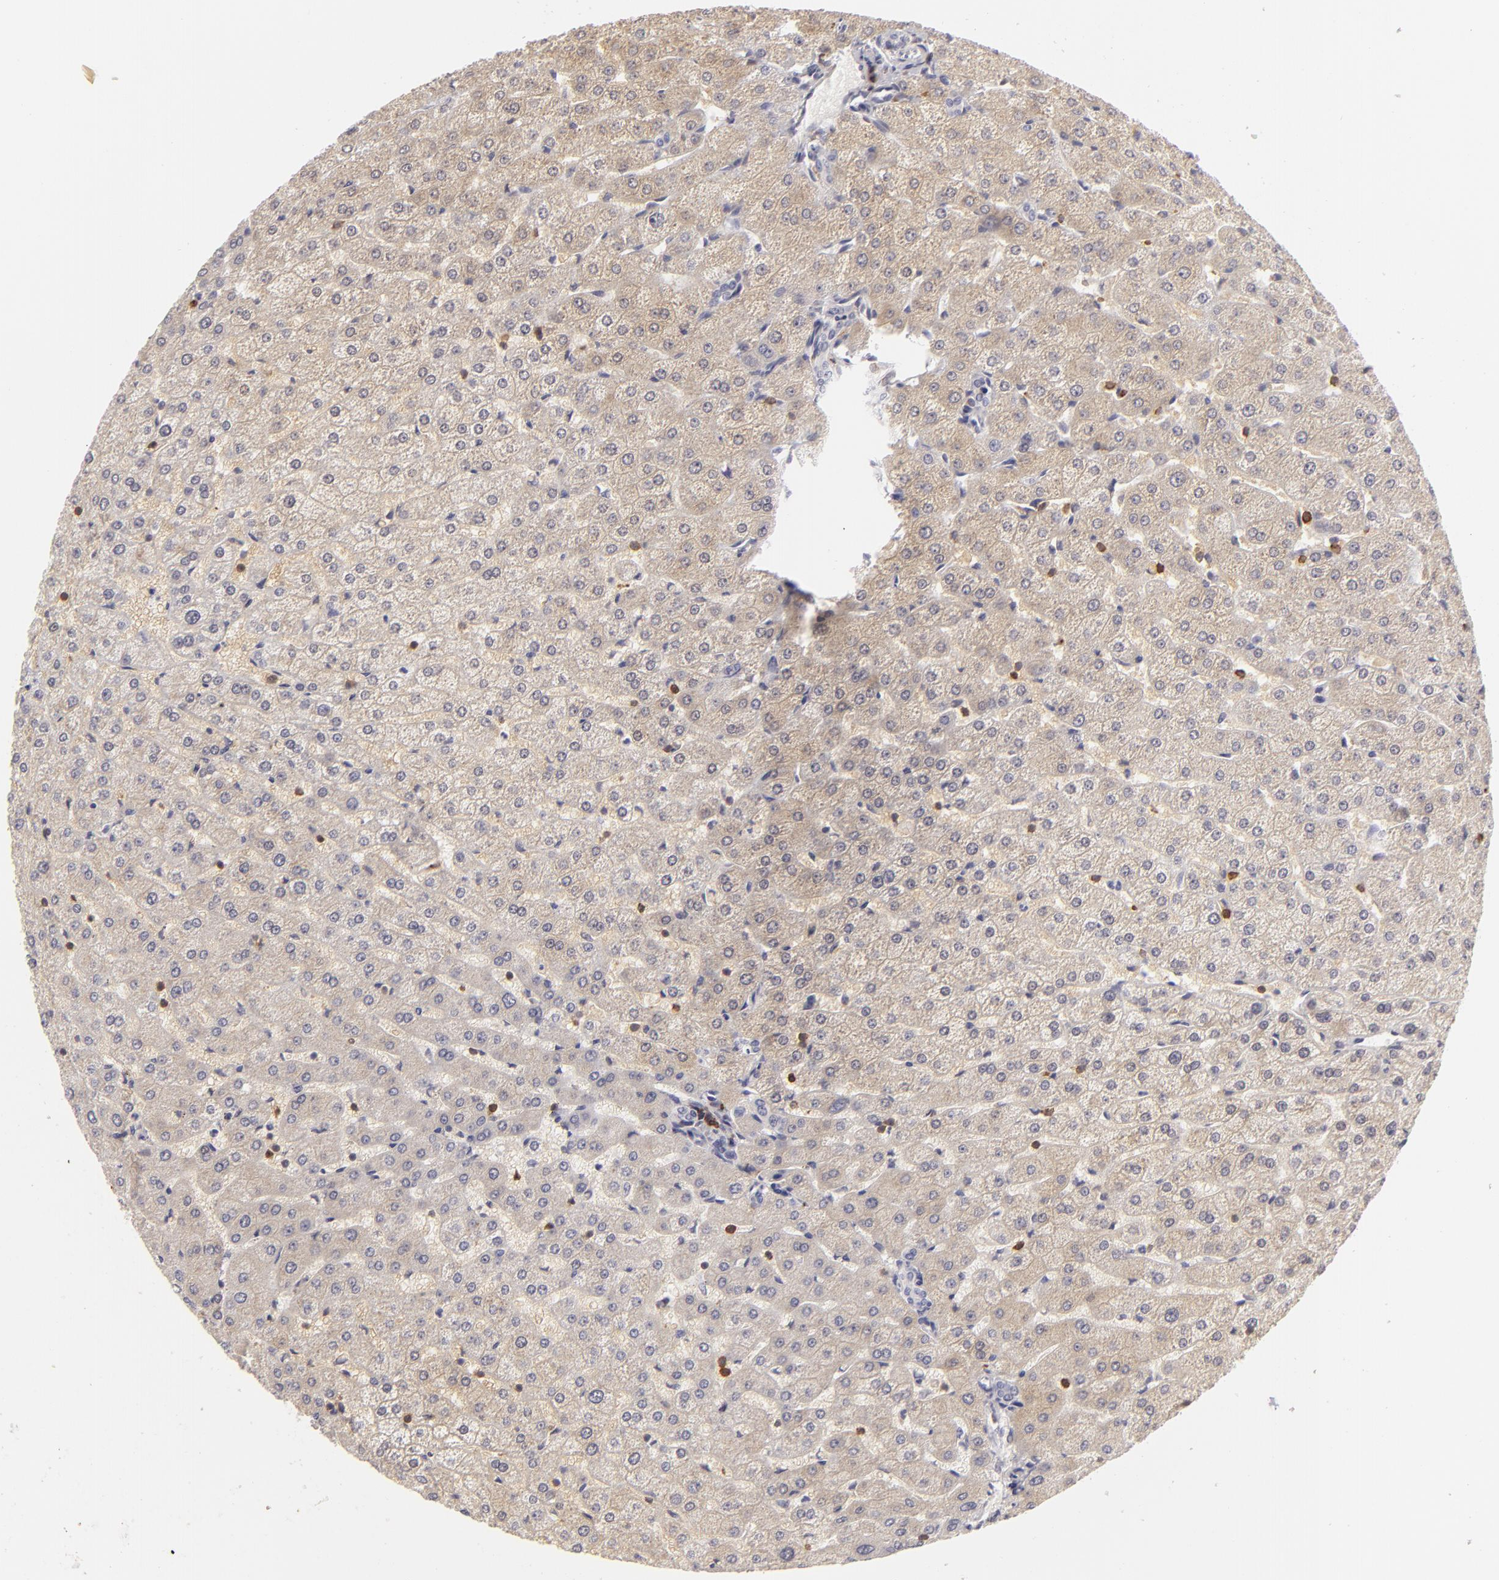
{"staining": {"intensity": "negative", "quantity": "none", "location": "none"}, "tissue": "liver", "cell_type": "Cholangiocytes", "image_type": "normal", "snomed": [{"axis": "morphology", "description": "Normal tissue, NOS"}, {"axis": "morphology", "description": "Fibrosis, NOS"}, {"axis": "topography", "description": "Liver"}], "caption": "IHC micrograph of normal liver stained for a protein (brown), which exhibits no staining in cholangiocytes. (DAB (3,3'-diaminobenzidine) IHC, high magnification).", "gene": "APOBEC3G", "patient": {"sex": "female", "age": 29}}